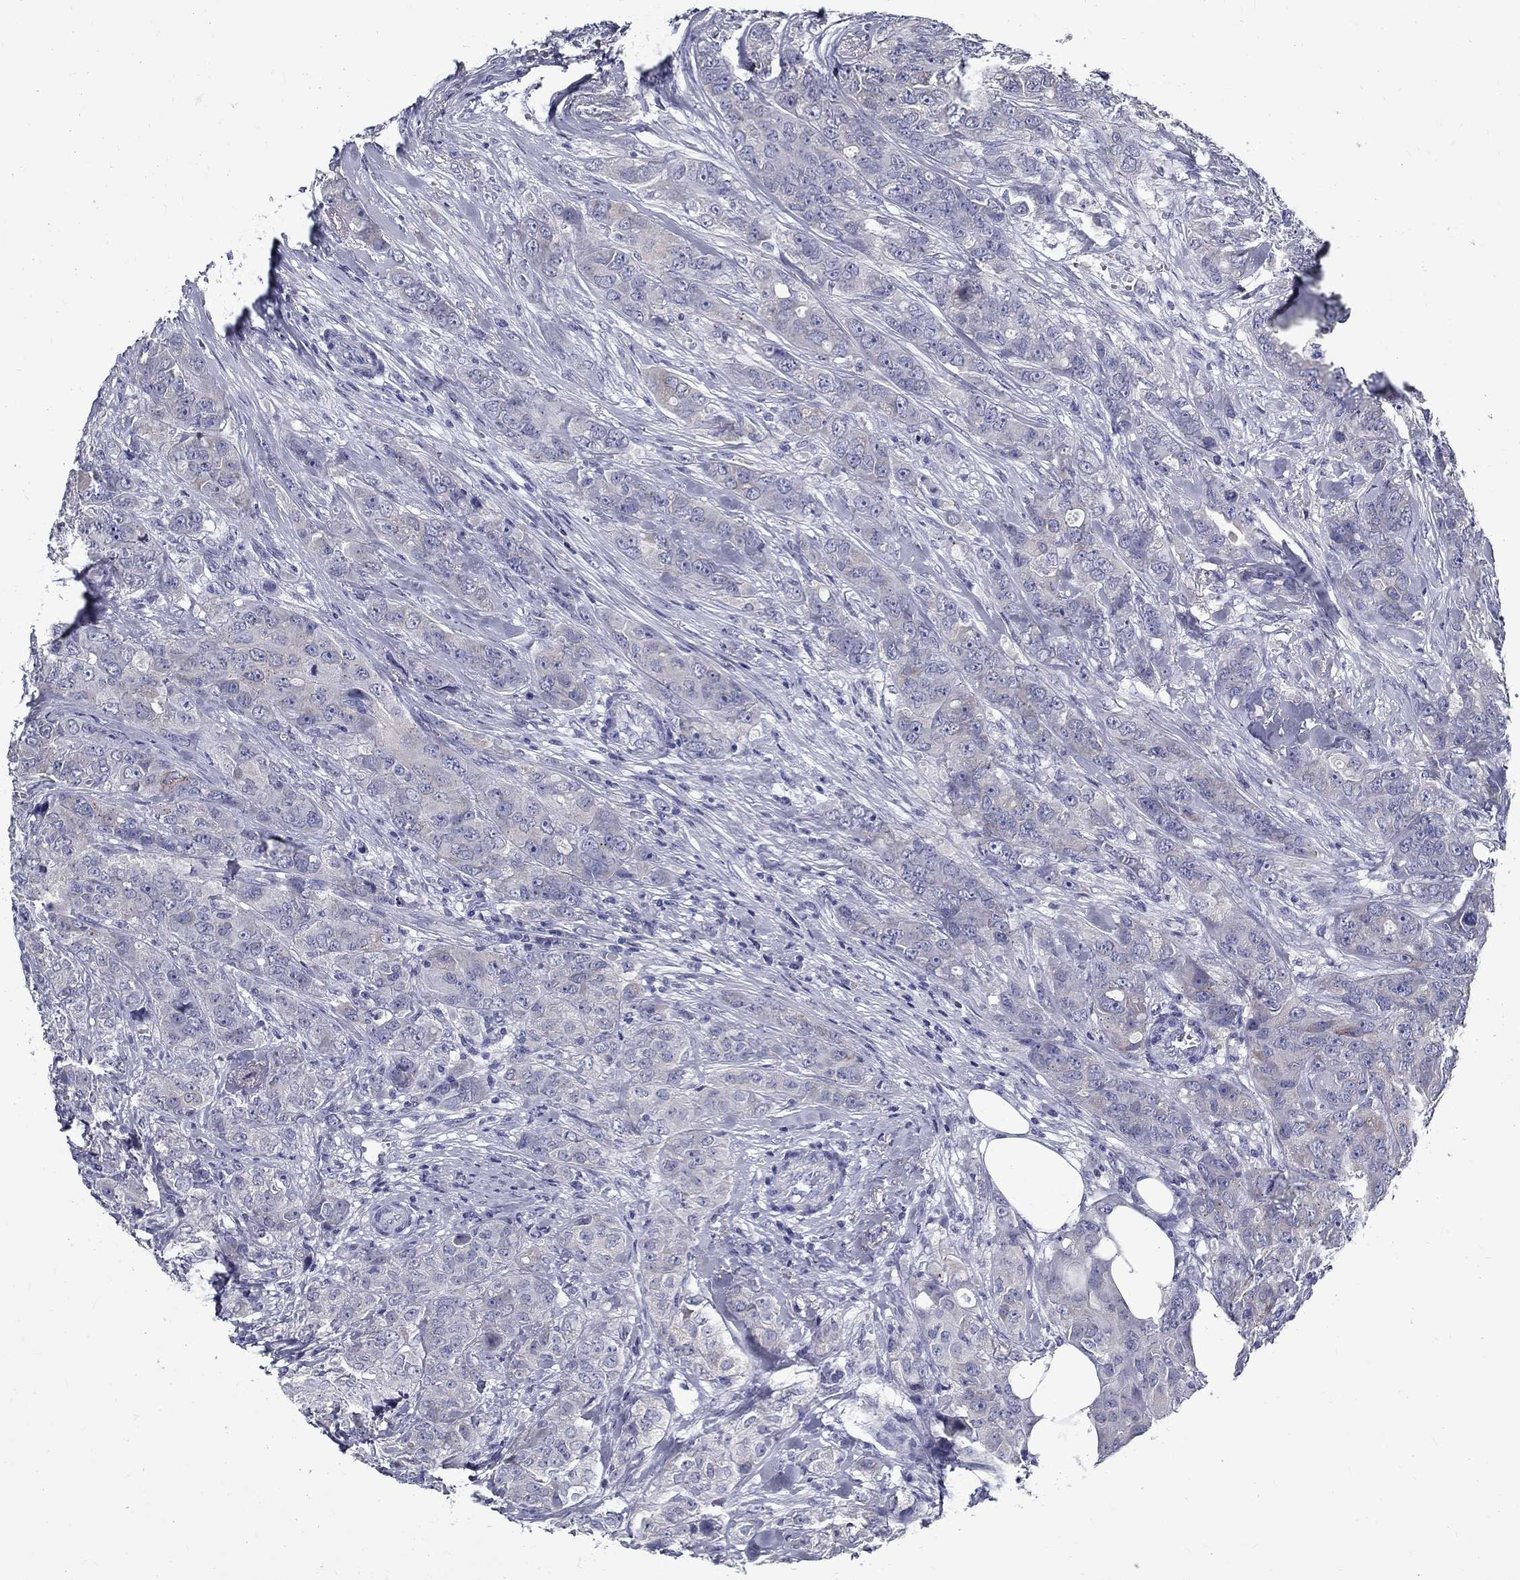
{"staining": {"intensity": "weak", "quantity": "<25%", "location": "cytoplasmic/membranous"}, "tissue": "breast cancer", "cell_type": "Tumor cells", "image_type": "cancer", "snomed": [{"axis": "morphology", "description": "Duct carcinoma"}, {"axis": "topography", "description": "Breast"}], "caption": "A high-resolution image shows immunohistochemistry (IHC) staining of breast infiltrating ductal carcinoma, which demonstrates no significant positivity in tumor cells. Nuclei are stained in blue.", "gene": "TGM4", "patient": {"sex": "female", "age": 43}}